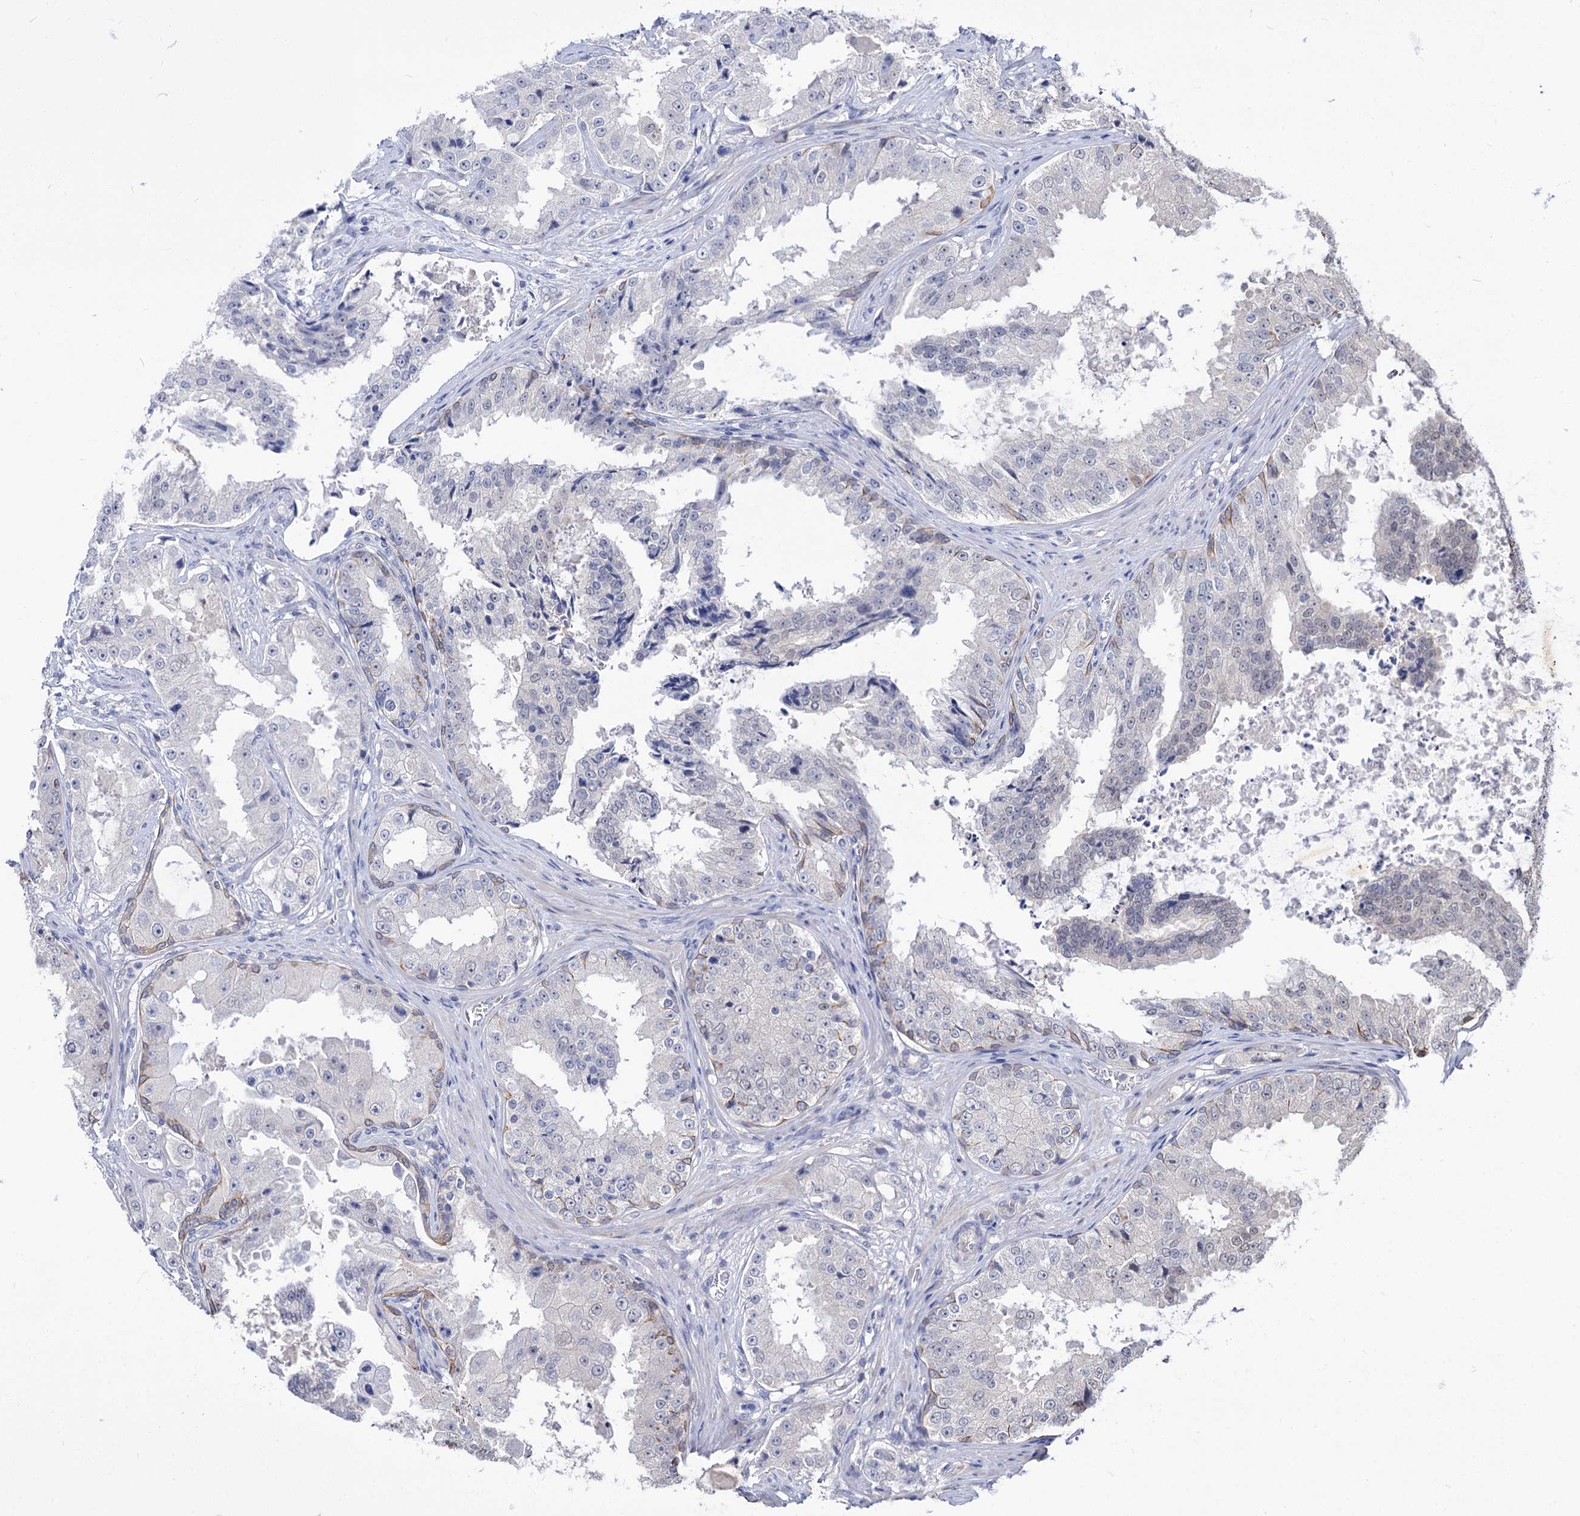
{"staining": {"intensity": "negative", "quantity": "none", "location": "none"}, "tissue": "prostate cancer", "cell_type": "Tumor cells", "image_type": "cancer", "snomed": [{"axis": "morphology", "description": "Adenocarcinoma, High grade"}, {"axis": "topography", "description": "Prostate"}], "caption": "Prostate cancer was stained to show a protein in brown. There is no significant staining in tumor cells. (IHC, brightfield microscopy, high magnification).", "gene": "NEK10", "patient": {"sex": "male", "age": 73}}